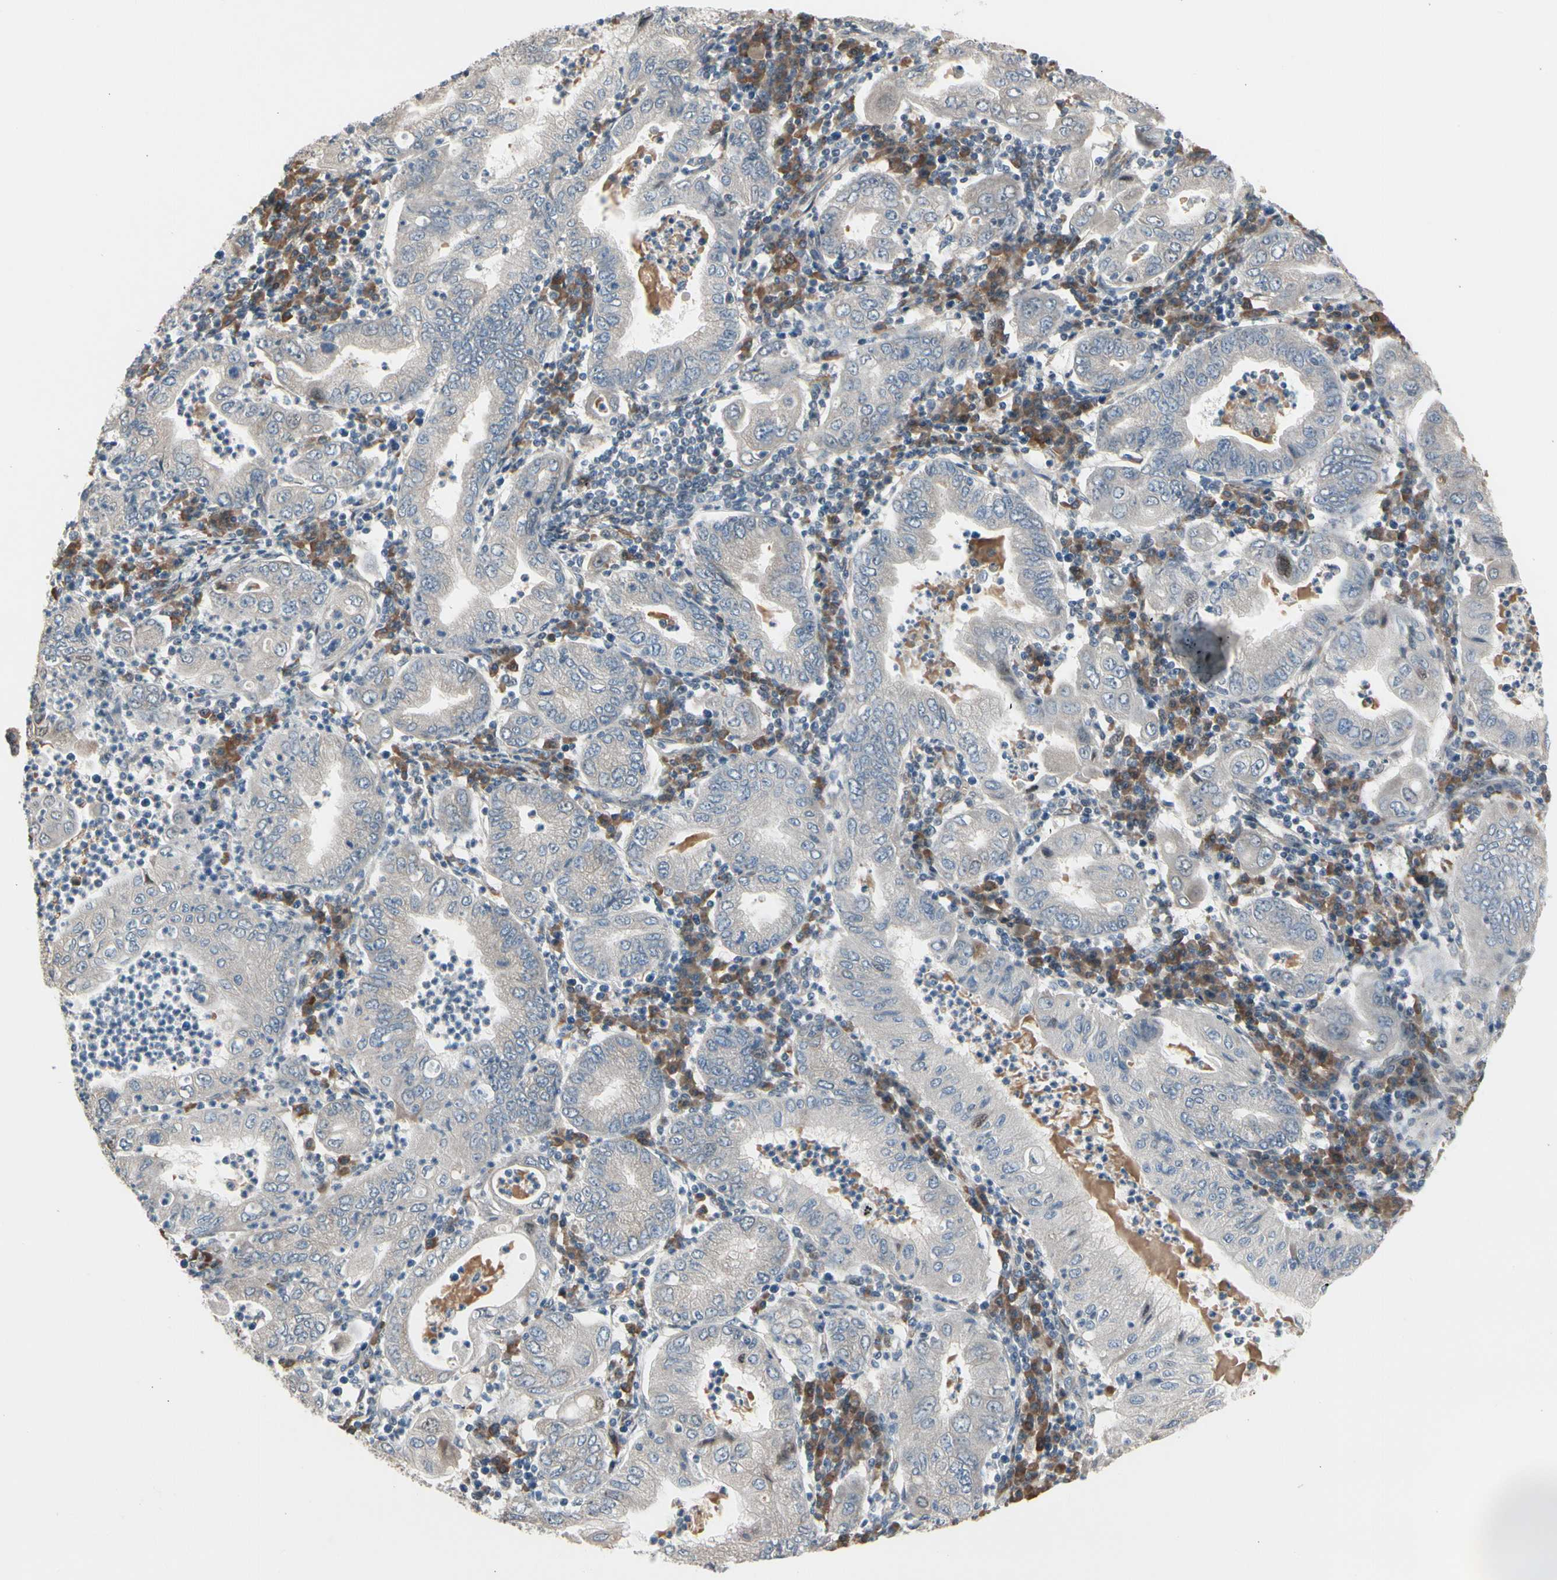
{"staining": {"intensity": "negative", "quantity": "none", "location": "none"}, "tissue": "stomach cancer", "cell_type": "Tumor cells", "image_type": "cancer", "snomed": [{"axis": "morphology", "description": "Normal tissue, NOS"}, {"axis": "morphology", "description": "Adenocarcinoma, NOS"}, {"axis": "topography", "description": "Esophagus"}, {"axis": "topography", "description": "Stomach, upper"}, {"axis": "topography", "description": "Peripheral nerve tissue"}], "caption": "Tumor cells are negative for protein expression in human adenocarcinoma (stomach). (DAB (3,3'-diaminobenzidine) IHC visualized using brightfield microscopy, high magnification).", "gene": "SNX29", "patient": {"sex": "male", "age": 62}}